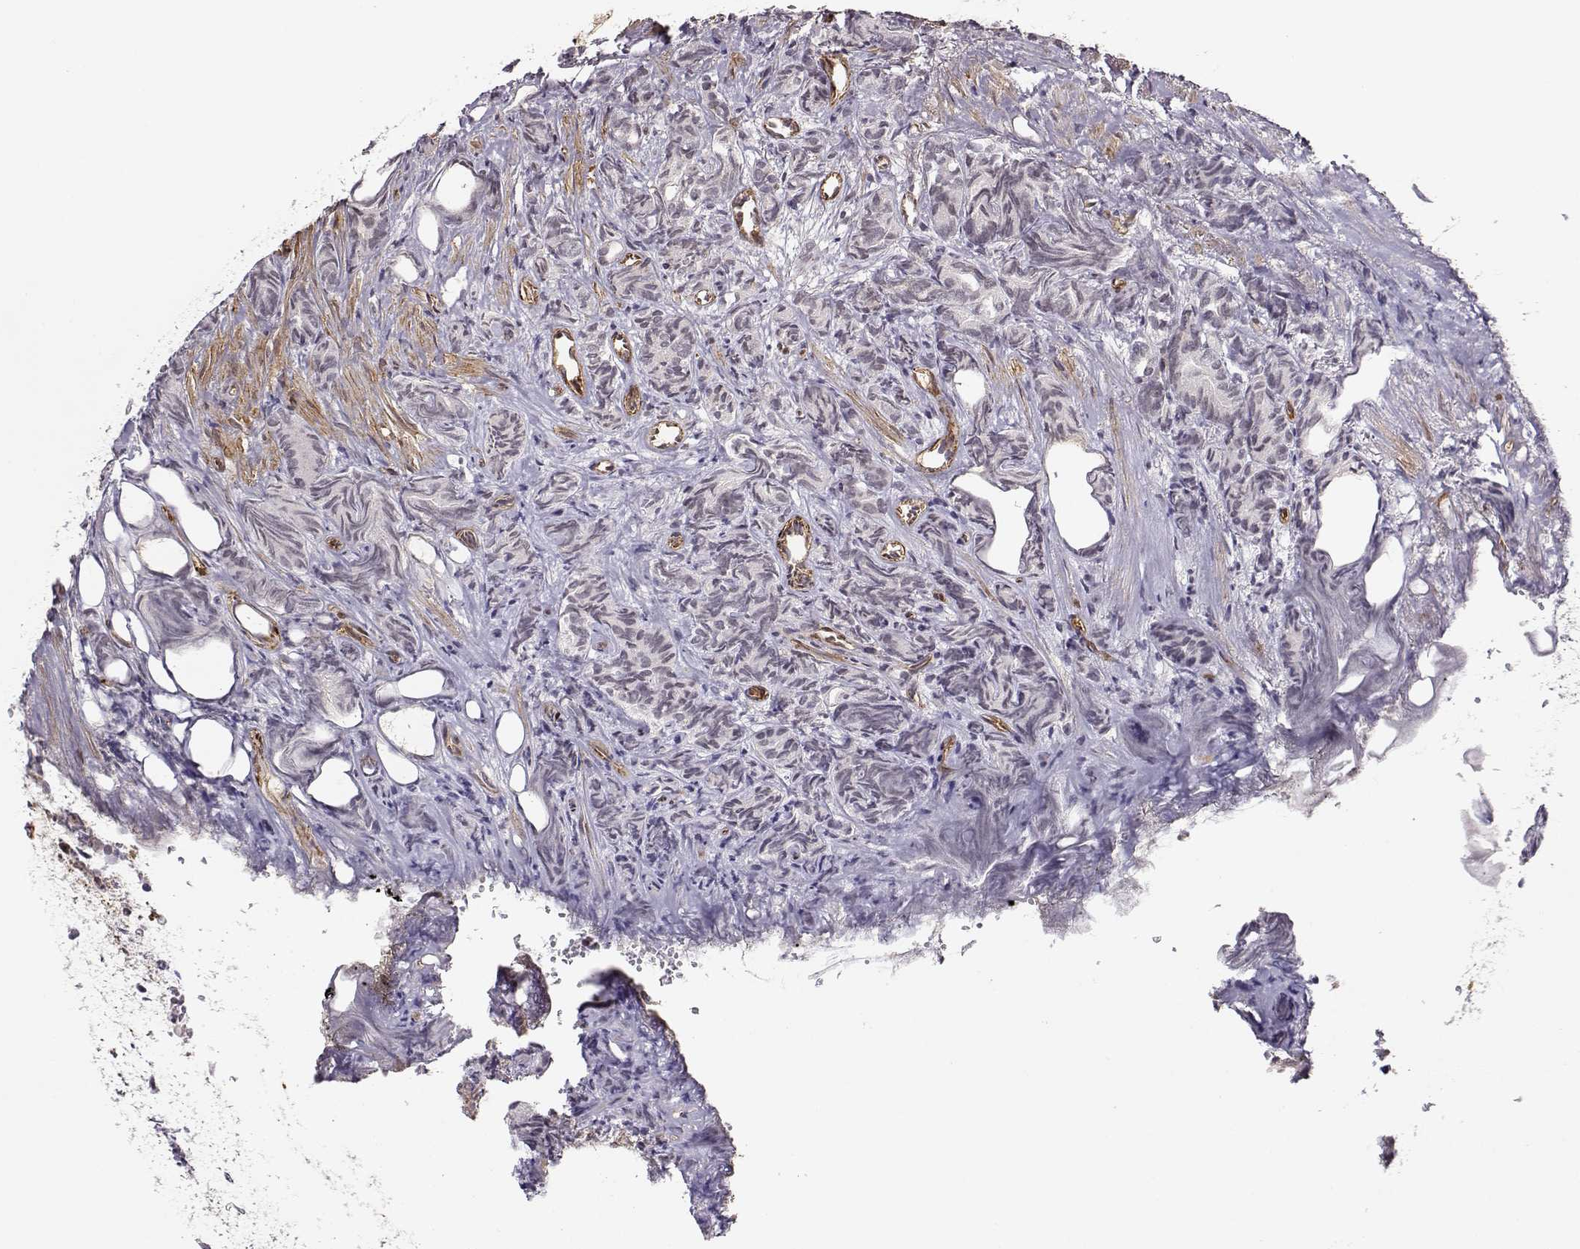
{"staining": {"intensity": "negative", "quantity": "none", "location": "none"}, "tissue": "prostate cancer", "cell_type": "Tumor cells", "image_type": "cancer", "snomed": [{"axis": "morphology", "description": "Adenocarcinoma, High grade"}, {"axis": "topography", "description": "Prostate"}], "caption": "This is a micrograph of immunohistochemistry (IHC) staining of adenocarcinoma (high-grade) (prostate), which shows no expression in tumor cells.", "gene": "CIR1", "patient": {"sex": "male", "age": 84}}